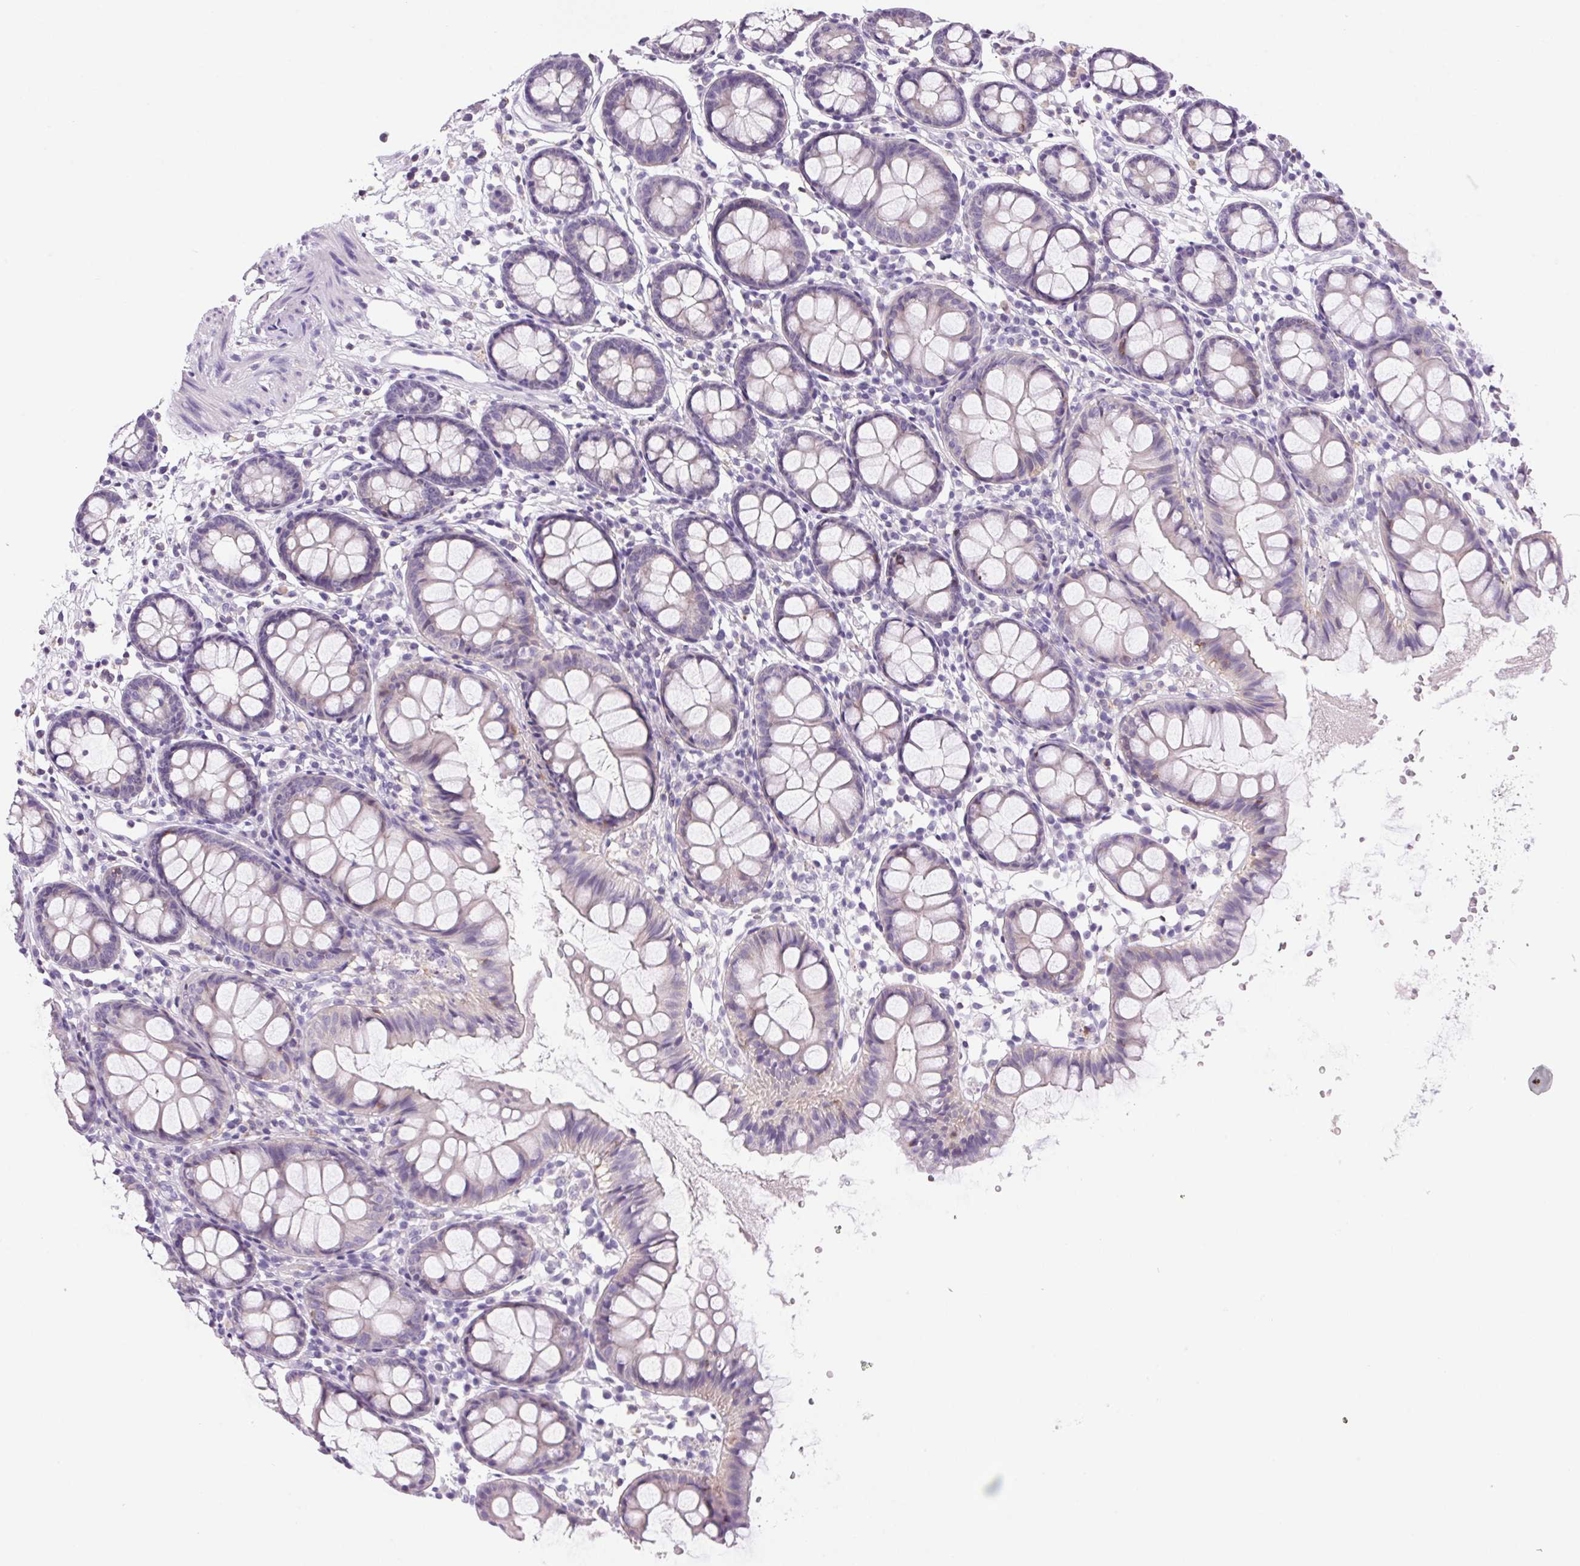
{"staining": {"intensity": "negative", "quantity": "none", "location": "none"}, "tissue": "colon", "cell_type": "Endothelial cells", "image_type": "normal", "snomed": [{"axis": "morphology", "description": "Normal tissue, NOS"}, {"axis": "topography", "description": "Colon"}], "caption": "This is an immunohistochemistry image of unremarkable colon. There is no staining in endothelial cells.", "gene": "S100A2", "patient": {"sex": "female", "age": 84}}